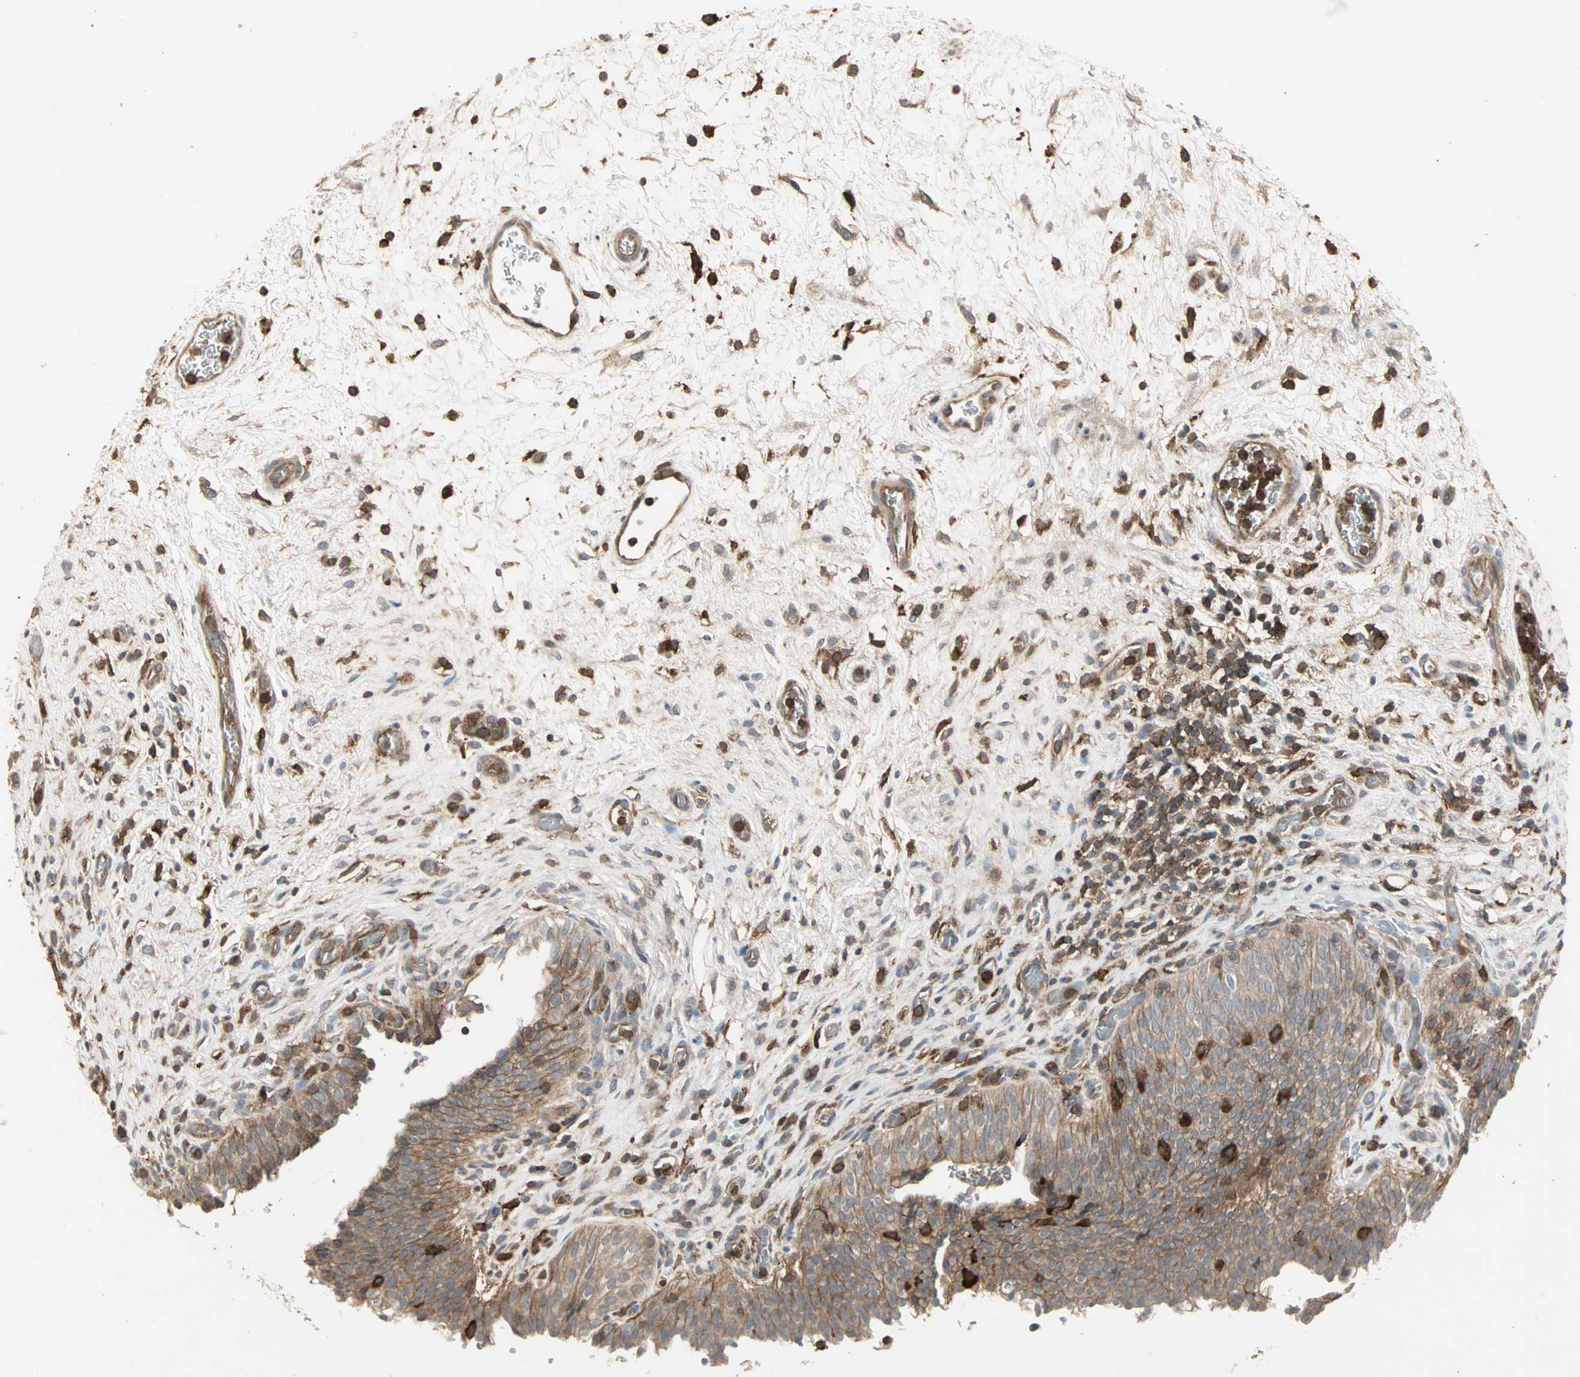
{"staining": {"intensity": "moderate", "quantity": ">75%", "location": "cytoplasmic/membranous"}, "tissue": "urinary bladder", "cell_type": "Urothelial cells", "image_type": "normal", "snomed": [{"axis": "morphology", "description": "Normal tissue, NOS"}, {"axis": "topography", "description": "Urinary bladder"}], "caption": "Urothelial cells demonstrate moderate cytoplasmic/membranous staining in about >75% of cells in unremarkable urinary bladder.", "gene": "GNAI2", "patient": {"sex": "male", "age": 51}}